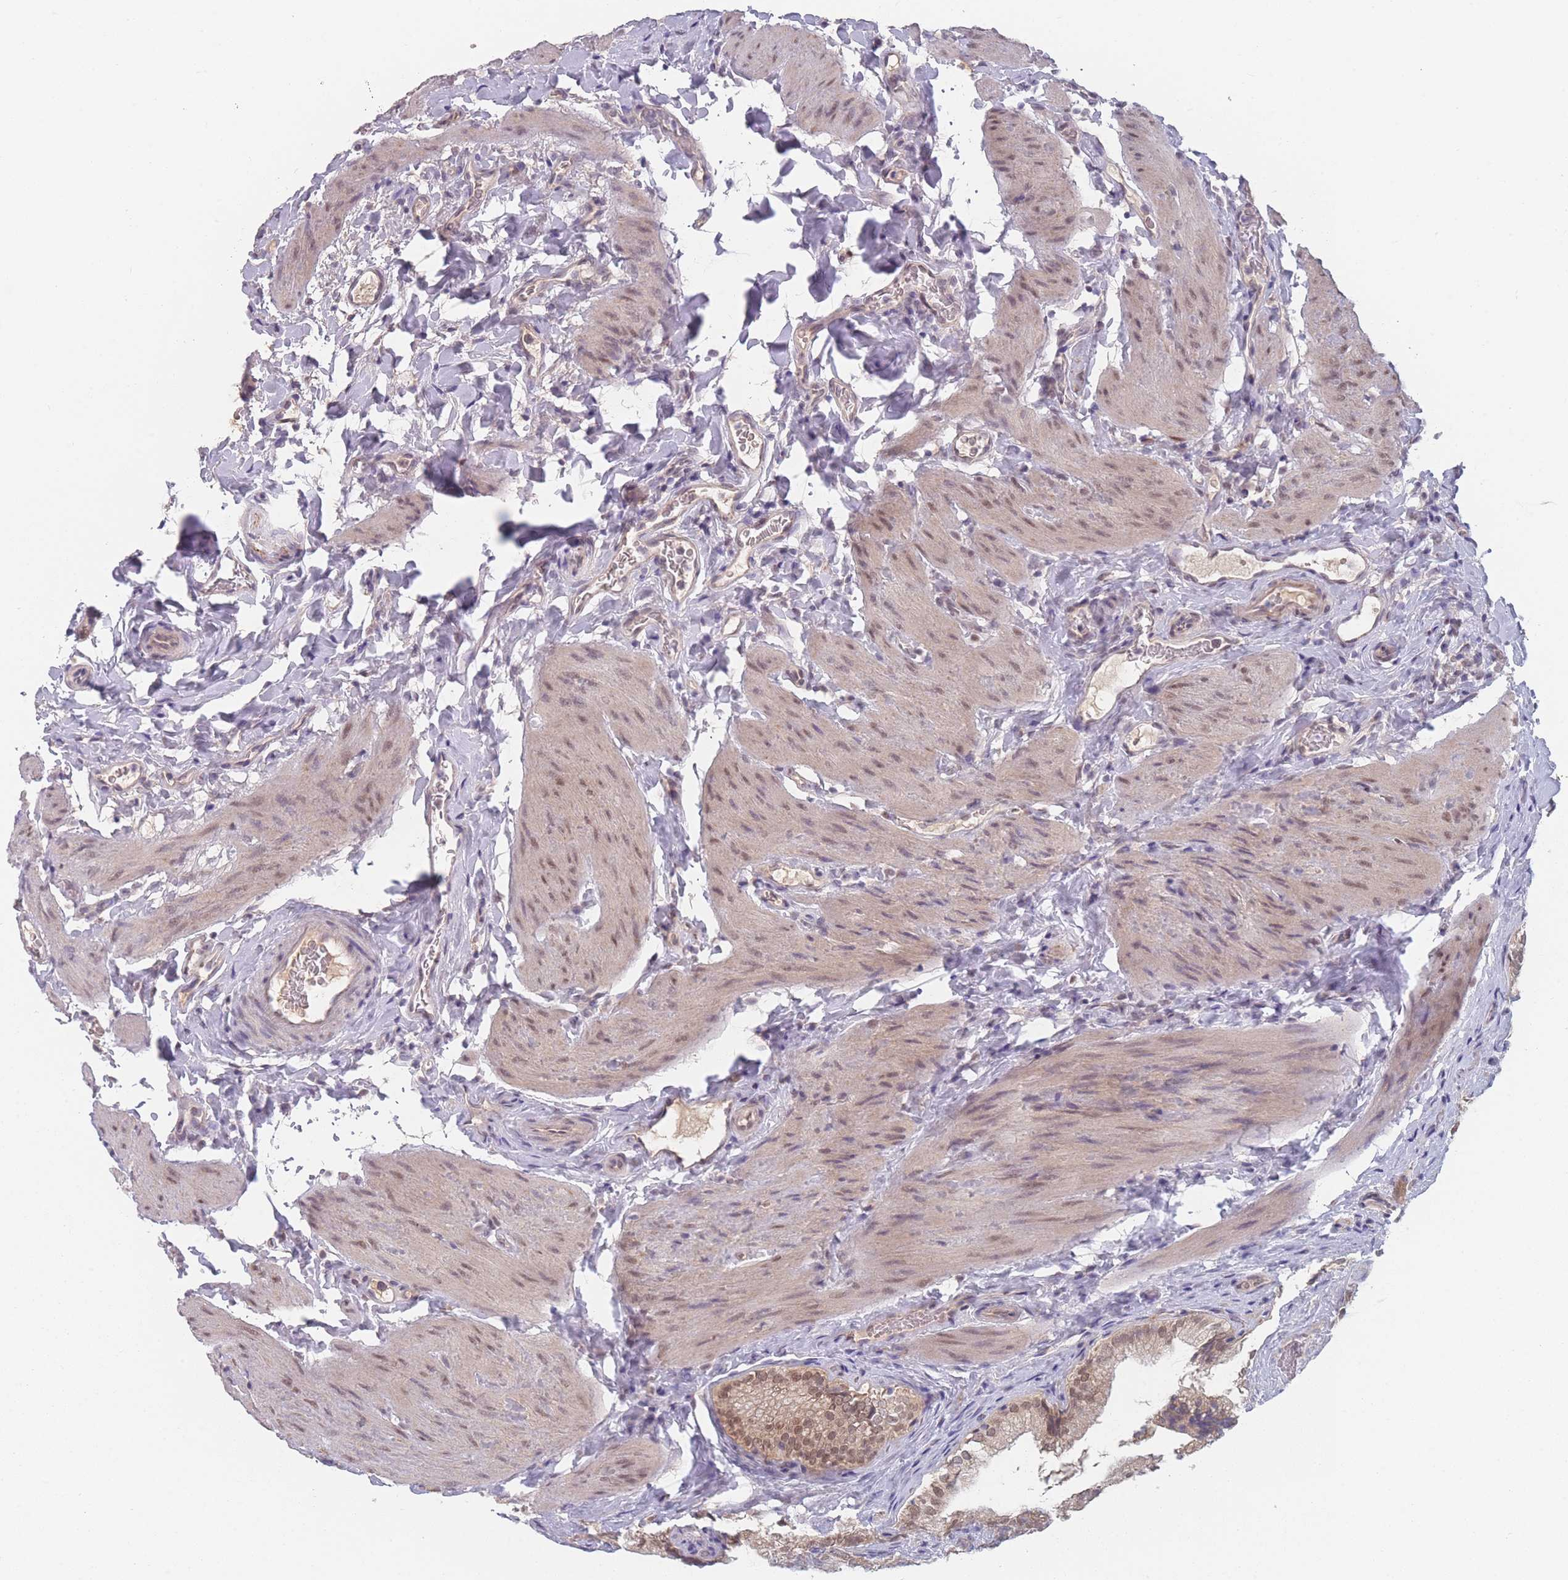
{"staining": {"intensity": "weak", "quantity": ">75%", "location": "cytoplasmic/membranous,nuclear"}, "tissue": "gallbladder", "cell_type": "Glandular cells", "image_type": "normal", "snomed": [{"axis": "morphology", "description": "Normal tissue, NOS"}, {"axis": "topography", "description": "Gallbladder"}], "caption": "Gallbladder stained with a brown dye displays weak cytoplasmic/membranous,nuclear positive staining in approximately >75% of glandular cells.", "gene": "ANKRD10", "patient": {"sex": "female", "age": 30}}